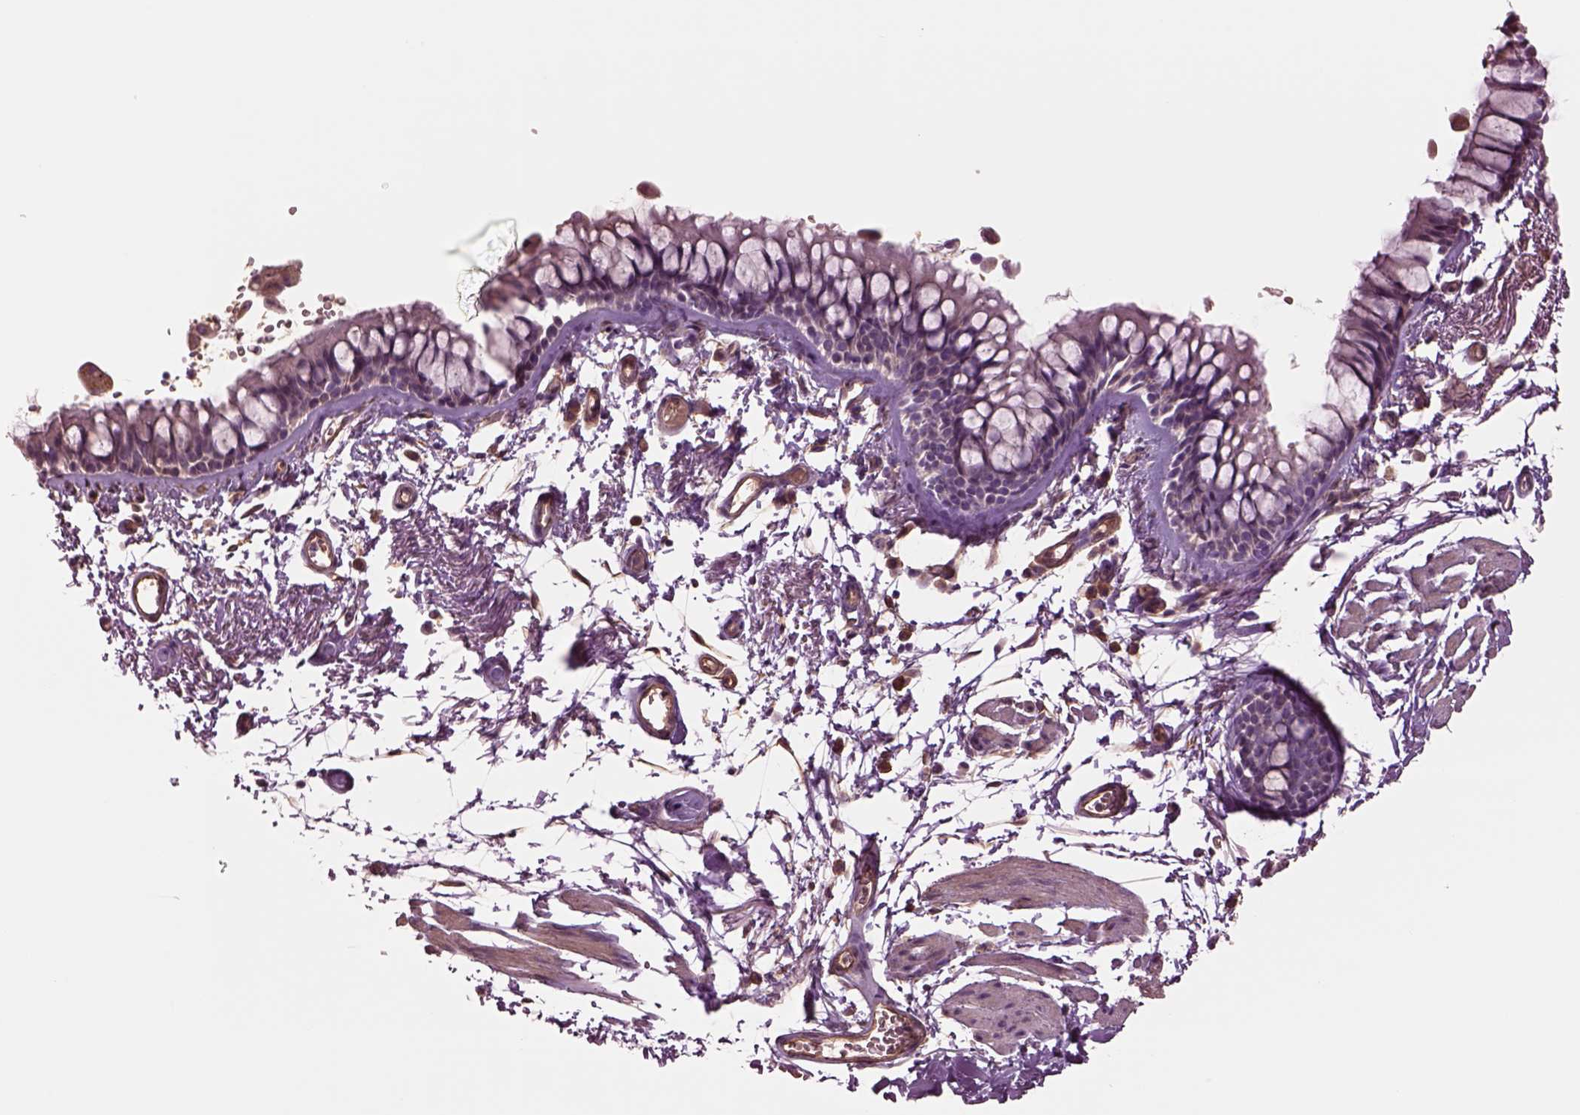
{"staining": {"intensity": "negative", "quantity": "none", "location": "none"}, "tissue": "bronchus", "cell_type": "Respiratory epithelial cells", "image_type": "normal", "snomed": [{"axis": "morphology", "description": "Normal tissue, NOS"}, {"axis": "topography", "description": "Cartilage tissue"}, {"axis": "topography", "description": "Bronchus"}], "caption": "A histopathology image of human bronchus is negative for staining in respiratory epithelial cells.", "gene": "HTR1B", "patient": {"sex": "female", "age": 79}}